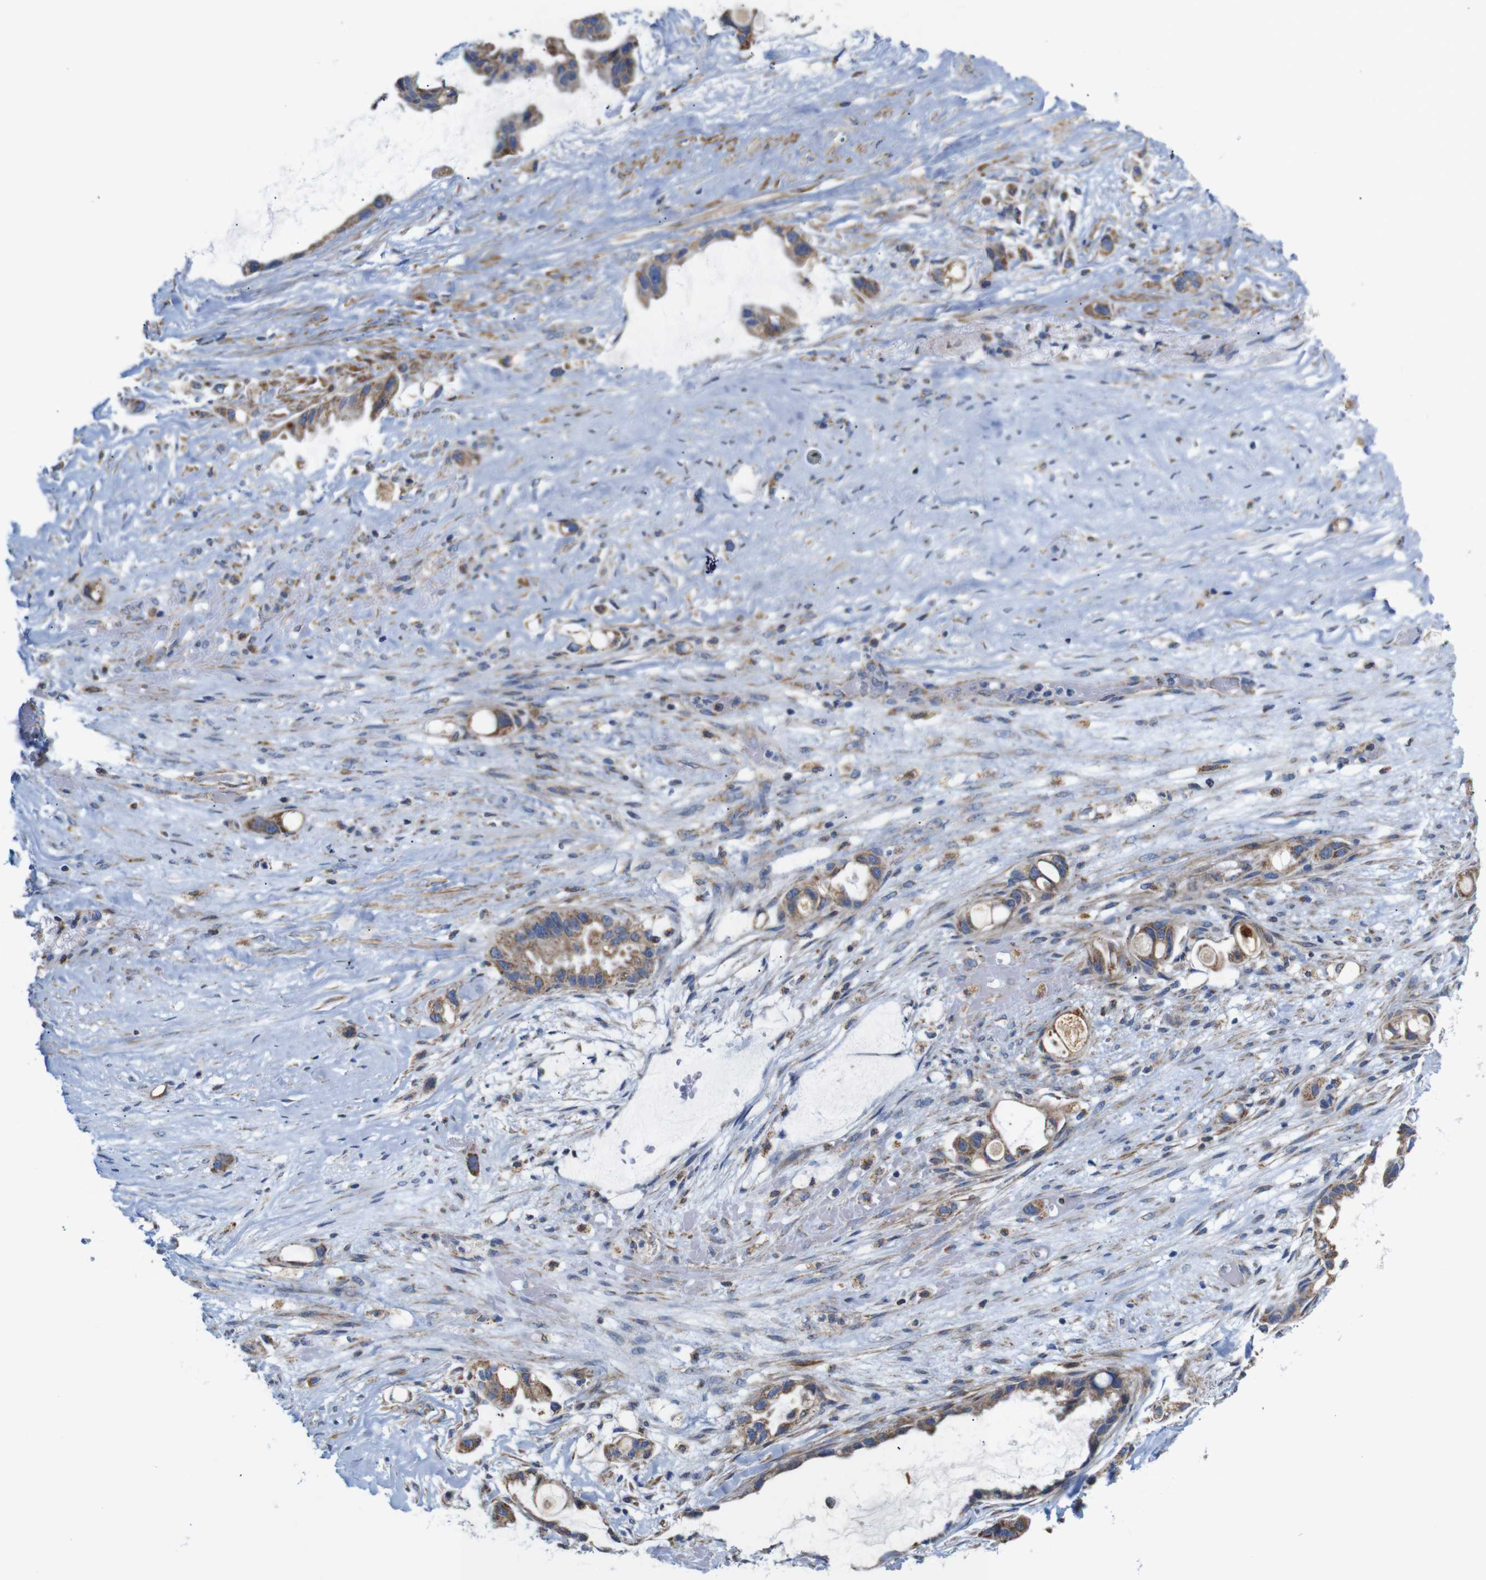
{"staining": {"intensity": "moderate", "quantity": ">75%", "location": "cytoplasmic/membranous"}, "tissue": "liver cancer", "cell_type": "Tumor cells", "image_type": "cancer", "snomed": [{"axis": "morphology", "description": "Cholangiocarcinoma"}, {"axis": "topography", "description": "Liver"}], "caption": "A brown stain shows moderate cytoplasmic/membranous staining of a protein in liver cancer (cholangiocarcinoma) tumor cells.", "gene": "FAM171B", "patient": {"sex": "female", "age": 65}}